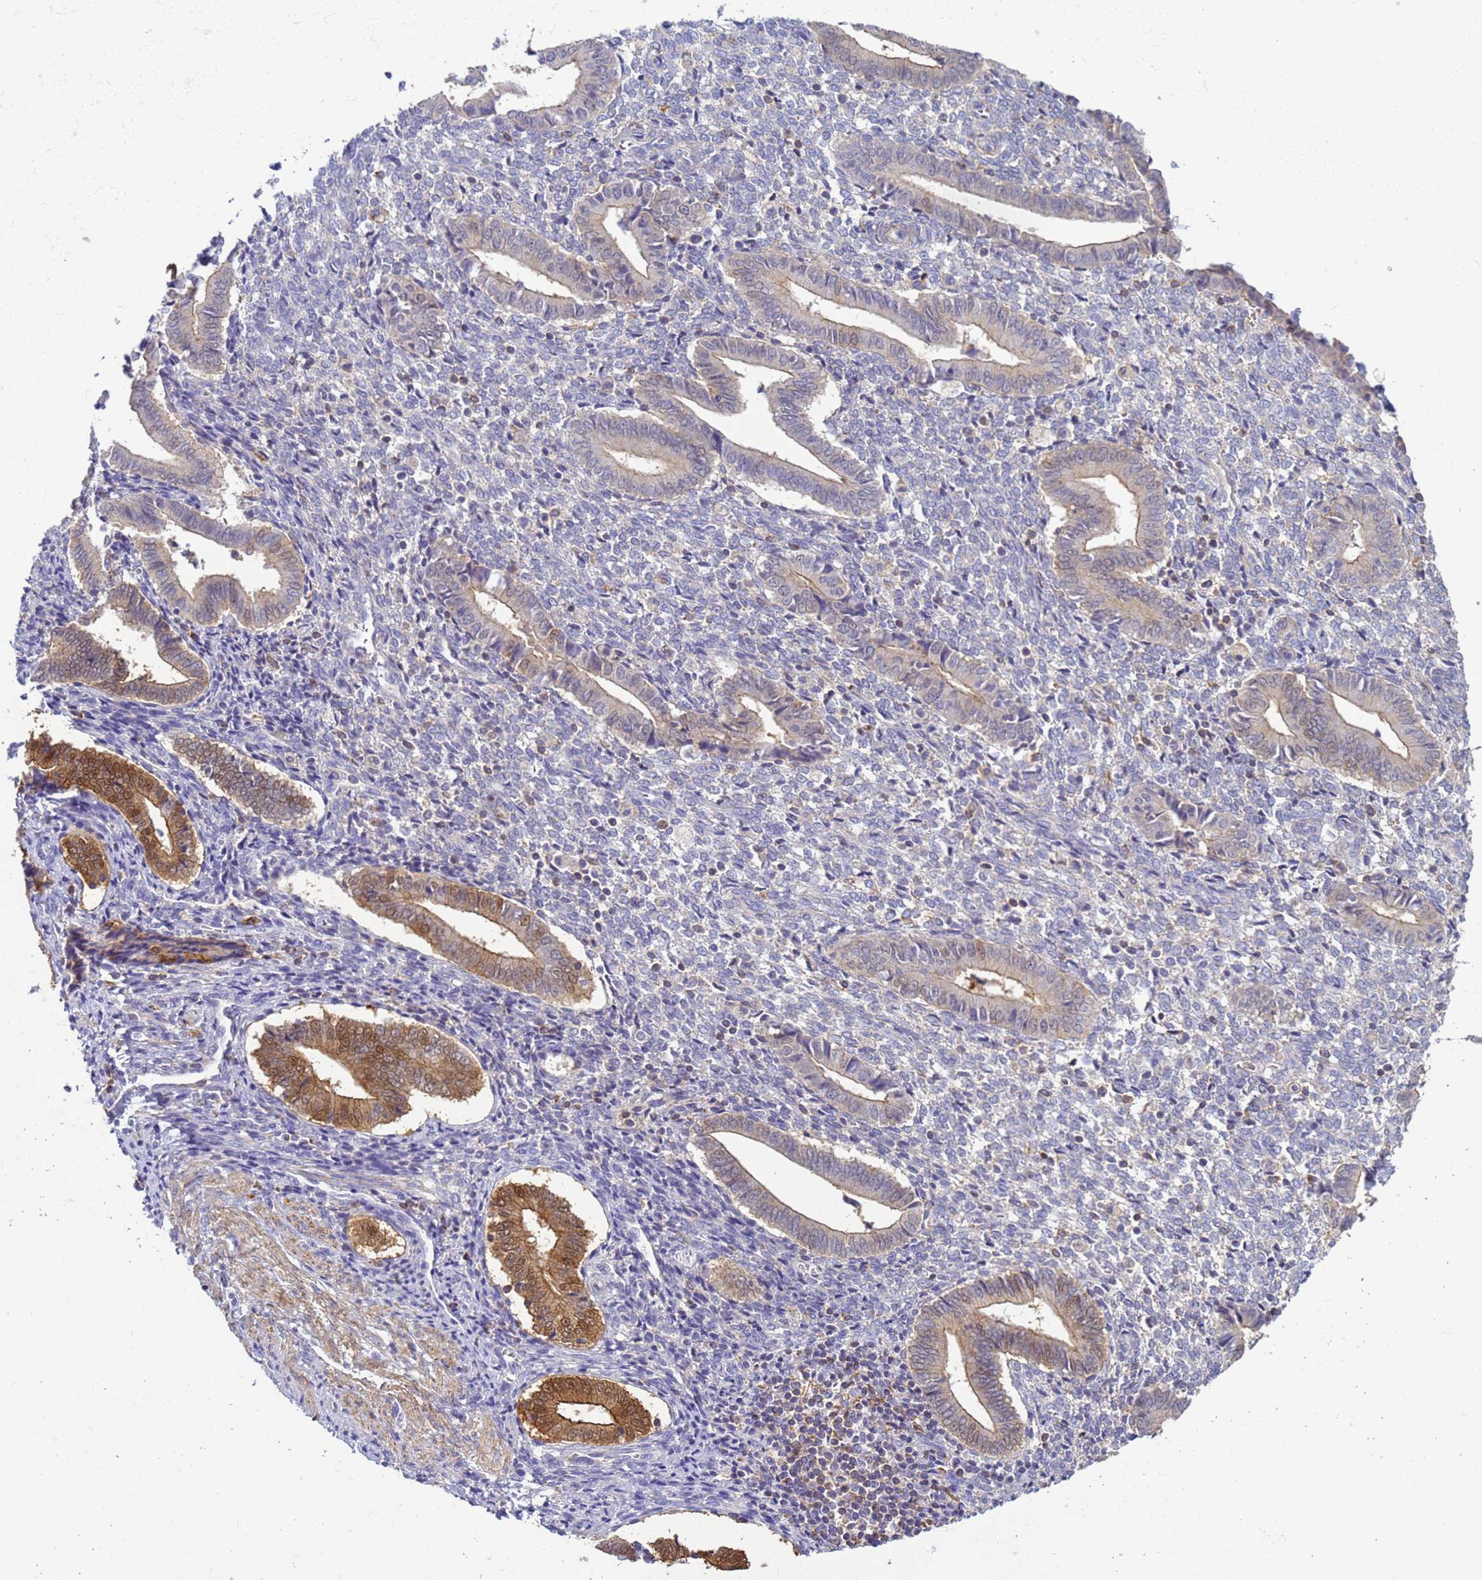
{"staining": {"intensity": "negative", "quantity": "none", "location": "none"}, "tissue": "endometrium", "cell_type": "Cells in endometrial stroma", "image_type": "normal", "snomed": [{"axis": "morphology", "description": "Normal tissue, NOS"}, {"axis": "topography", "description": "Other"}, {"axis": "topography", "description": "Endometrium"}], "caption": "Immunohistochemistry (IHC) of unremarkable endometrium reveals no staining in cells in endometrial stroma. The staining is performed using DAB brown chromogen with nuclei counter-stained in using hematoxylin.", "gene": "KLHL13", "patient": {"sex": "female", "age": 44}}